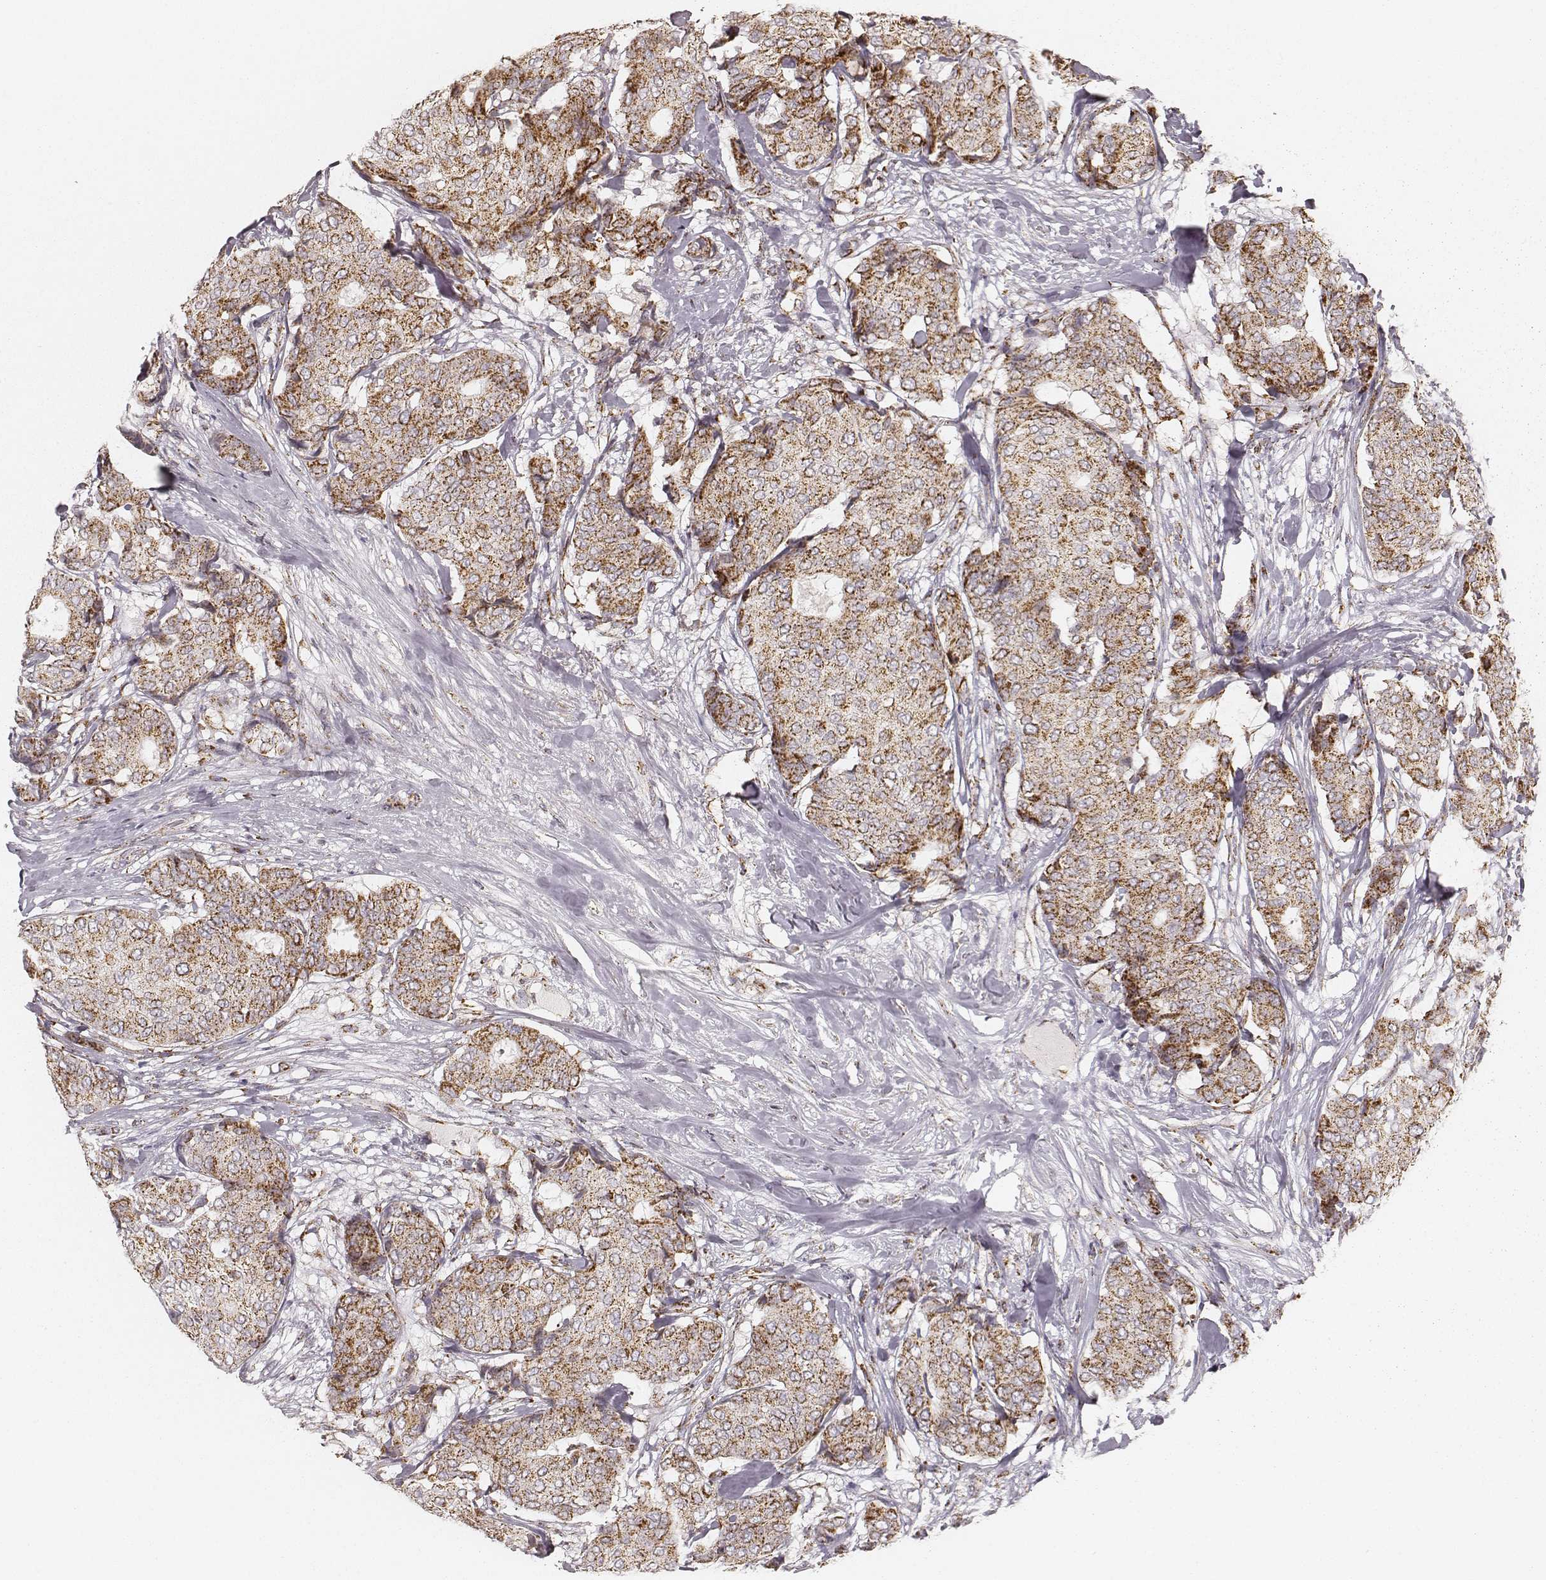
{"staining": {"intensity": "strong", "quantity": ">75%", "location": "cytoplasmic/membranous"}, "tissue": "breast cancer", "cell_type": "Tumor cells", "image_type": "cancer", "snomed": [{"axis": "morphology", "description": "Duct carcinoma"}, {"axis": "topography", "description": "Breast"}], "caption": "Tumor cells display high levels of strong cytoplasmic/membranous staining in approximately >75% of cells in human intraductal carcinoma (breast).", "gene": "CS", "patient": {"sex": "female", "age": 75}}